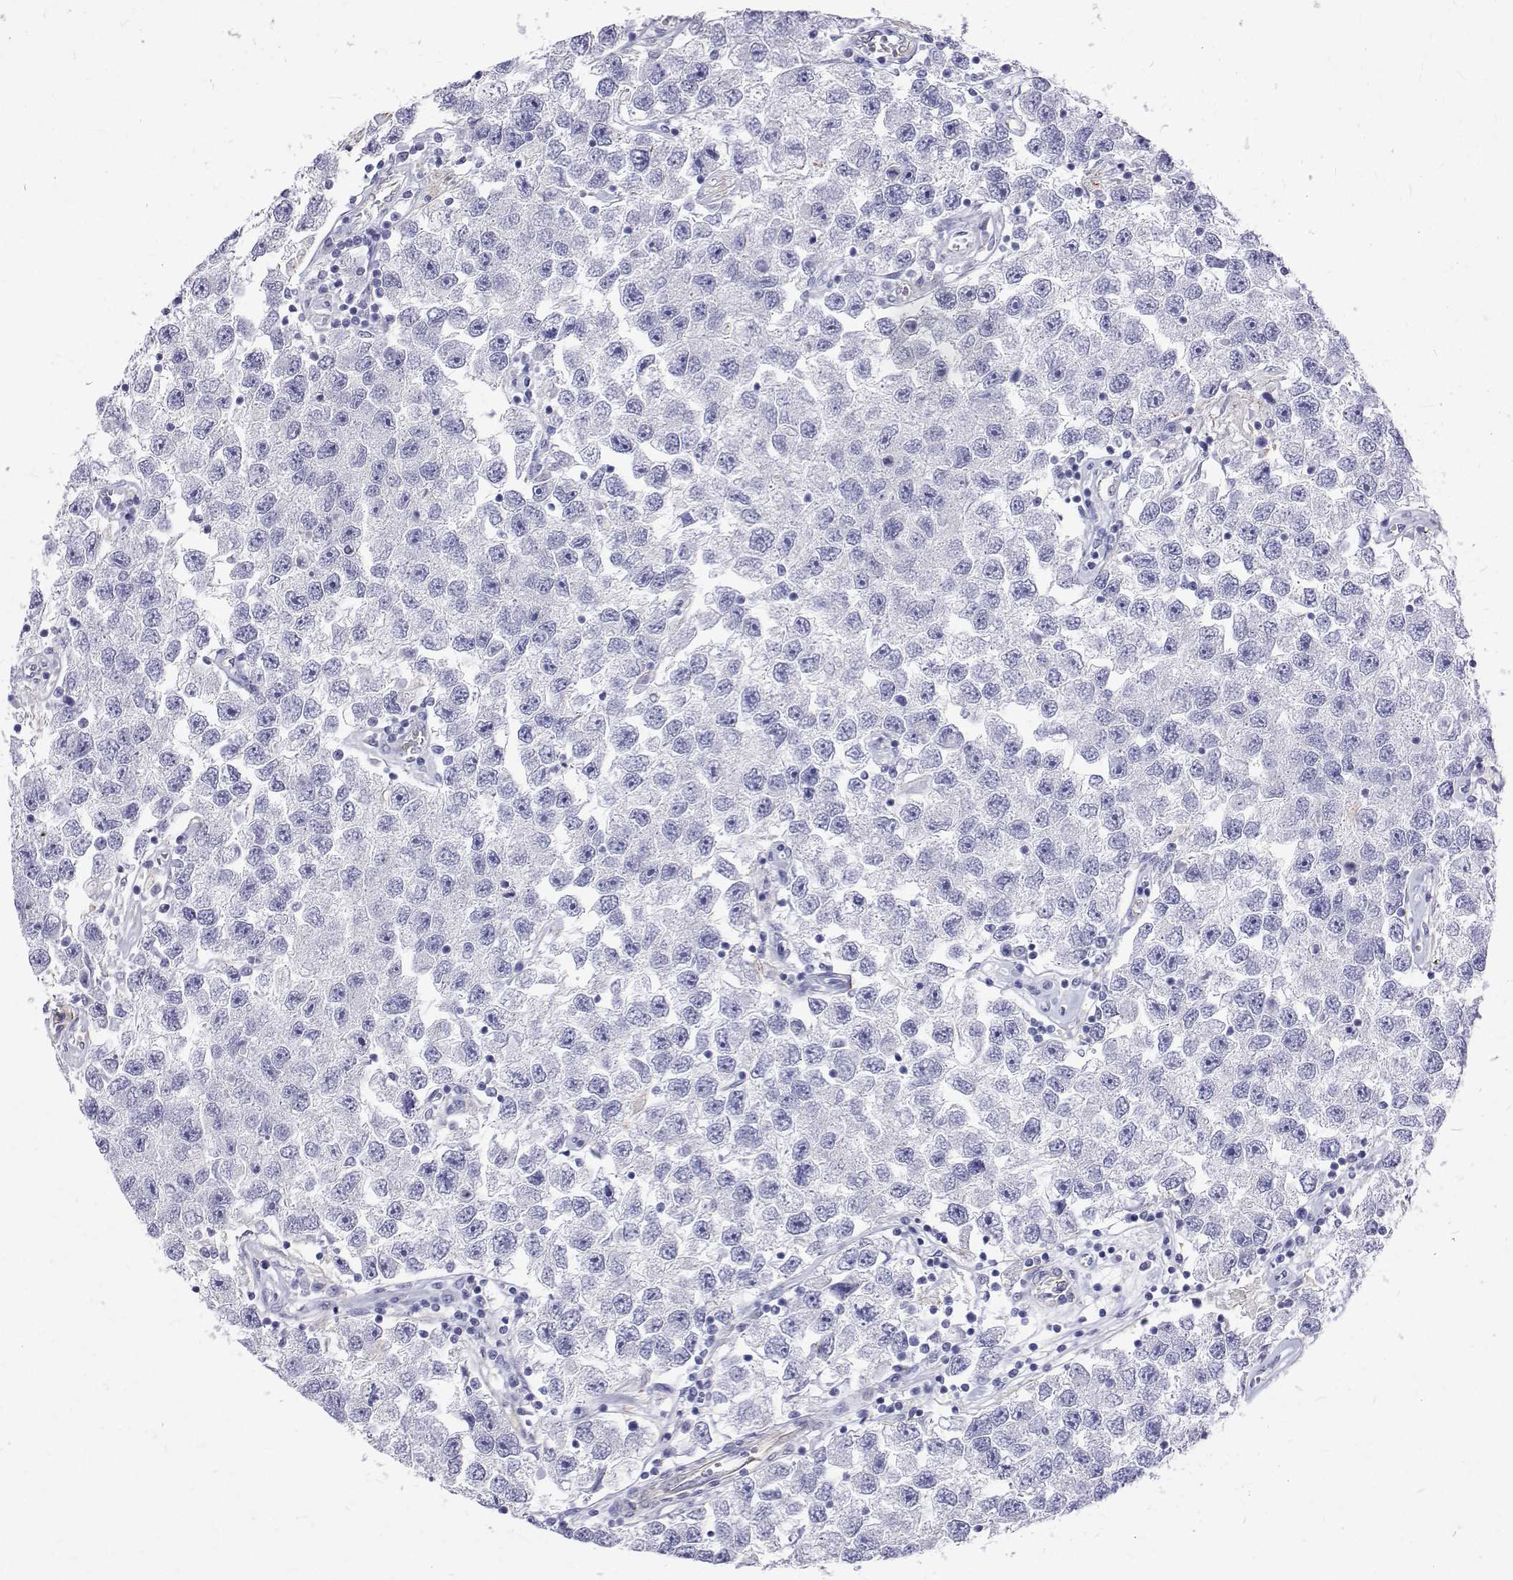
{"staining": {"intensity": "negative", "quantity": "none", "location": "none"}, "tissue": "testis cancer", "cell_type": "Tumor cells", "image_type": "cancer", "snomed": [{"axis": "morphology", "description": "Seminoma, NOS"}, {"axis": "topography", "description": "Testis"}], "caption": "IHC of human seminoma (testis) demonstrates no expression in tumor cells.", "gene": "OPRPN", "patient": {"sex": "male", "age": 26}}